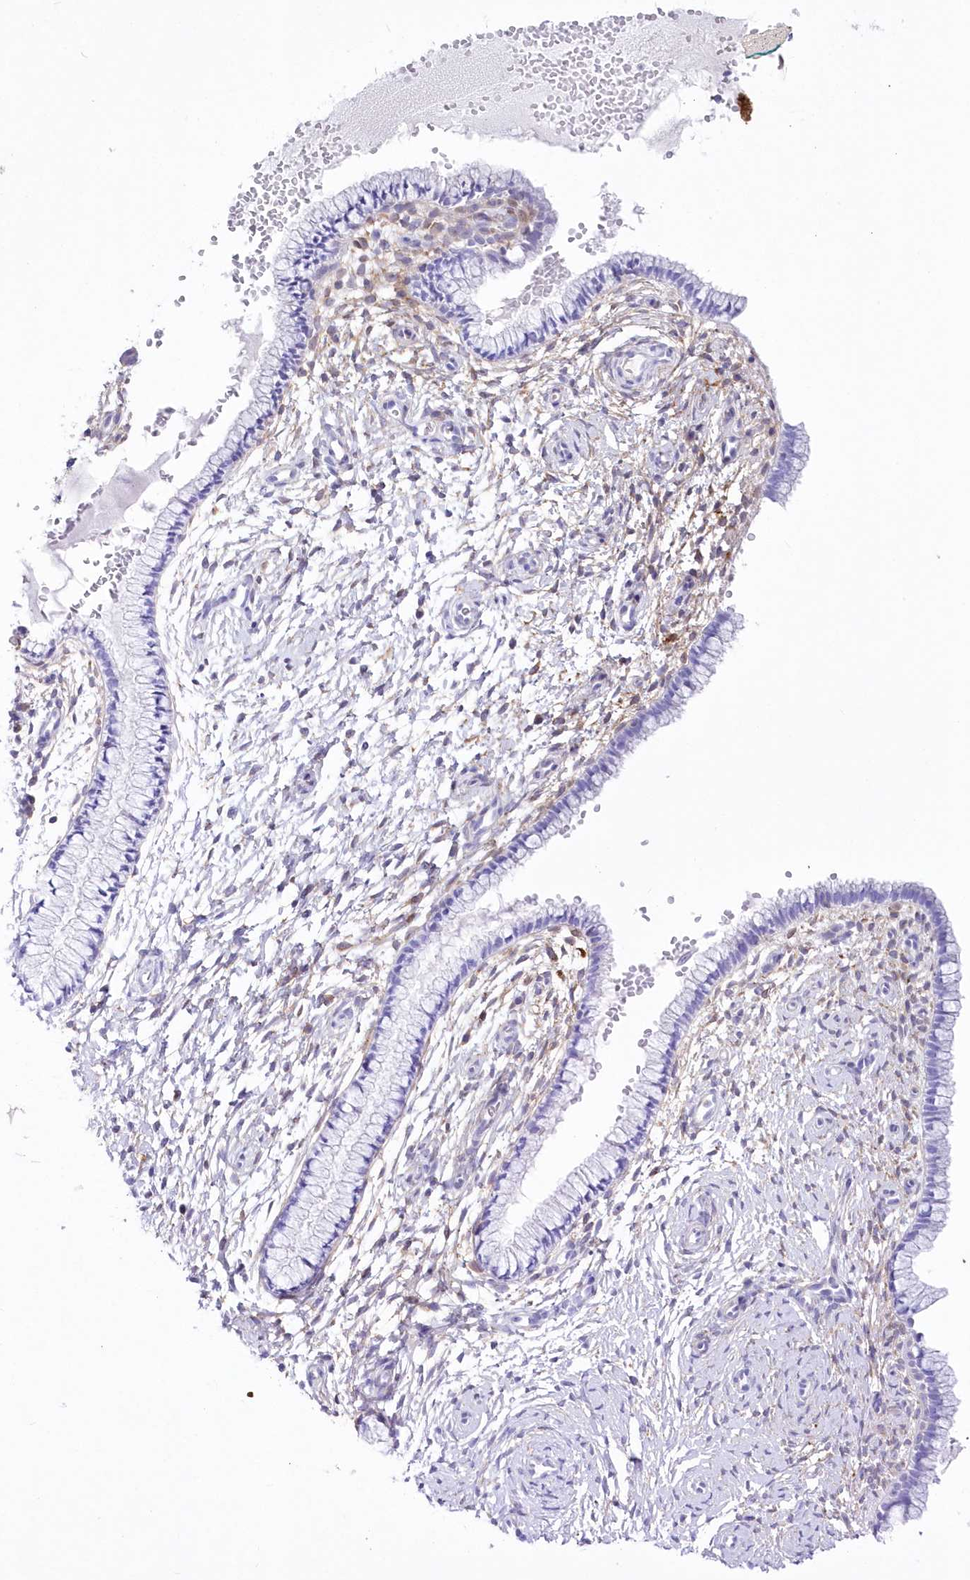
{"staining": {"intensity": "negative", "quantity": "none", "location": "none"}, "tissue": "cervix", "cell_type": "Glandular cells", "image_type": "normal", "snomed": [{"axis": "morphology", "description": "Normal tissue, NOS"}, {"axis": "topography", "description": "Cervix"}], "caption": "The micrograph displays no staining of glandular cells in normal cervix. Nuclei are stained in blue.", "gene": "DNAJC19", "patient": {"sex": "female", "age": 33}}